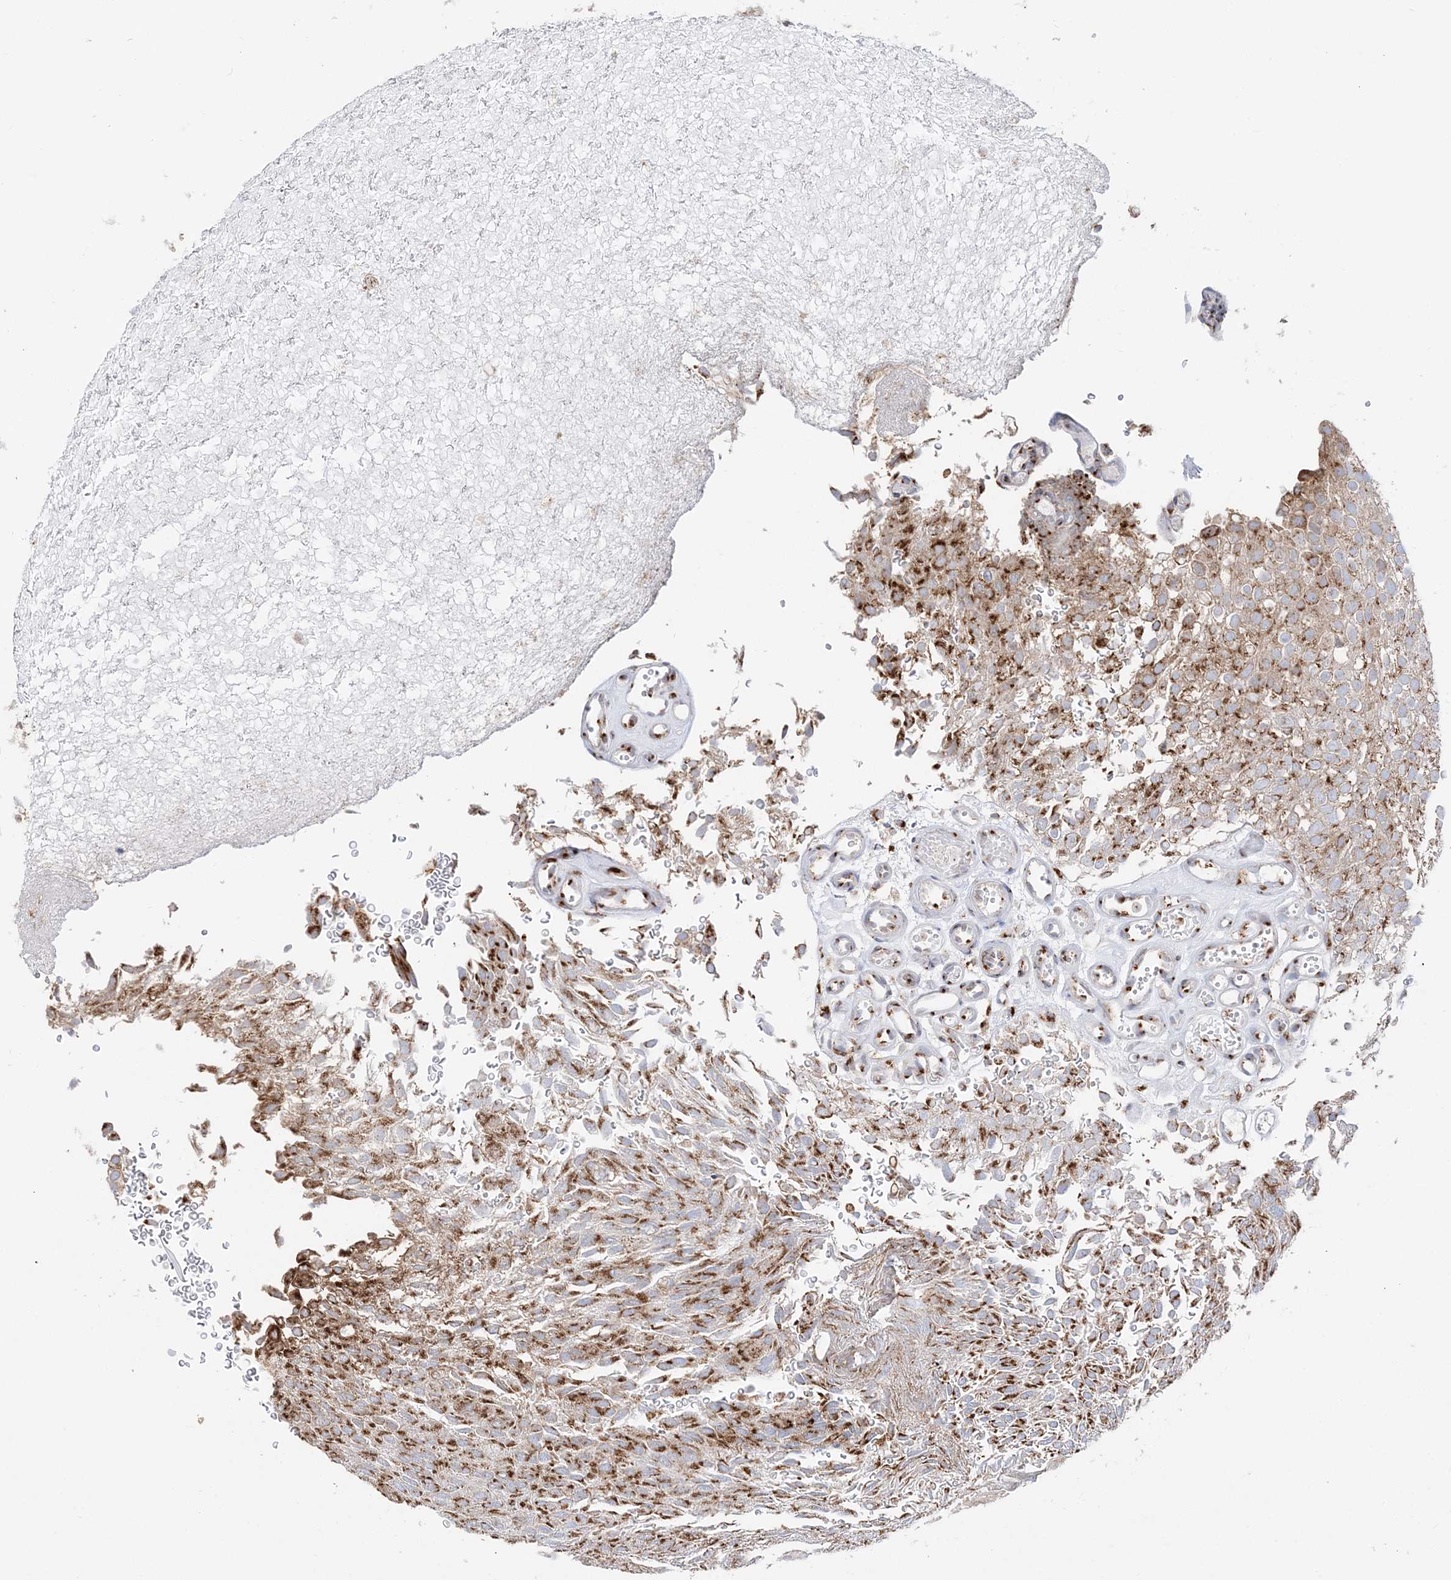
{"staining": {"intensity": "moderate", "quantity": ">75%", "location": "cytoplasmic/membranous"}, "tissue": "urothelial cancer", "cell_type": "Tumor cells", "image_type": "cancer", "snomed": [{"axis": "morphology", "description": "Urothelial carcinoma, Low grade"}, {"axis": "topography", "description": "Urinary bladder"}], "caption": "Human urothelial cancer stained with a protein marker demonstrates moderate staining in tumor cells.", "gene": "TMED10", "patient": {"sex": "male", "age": 78}}